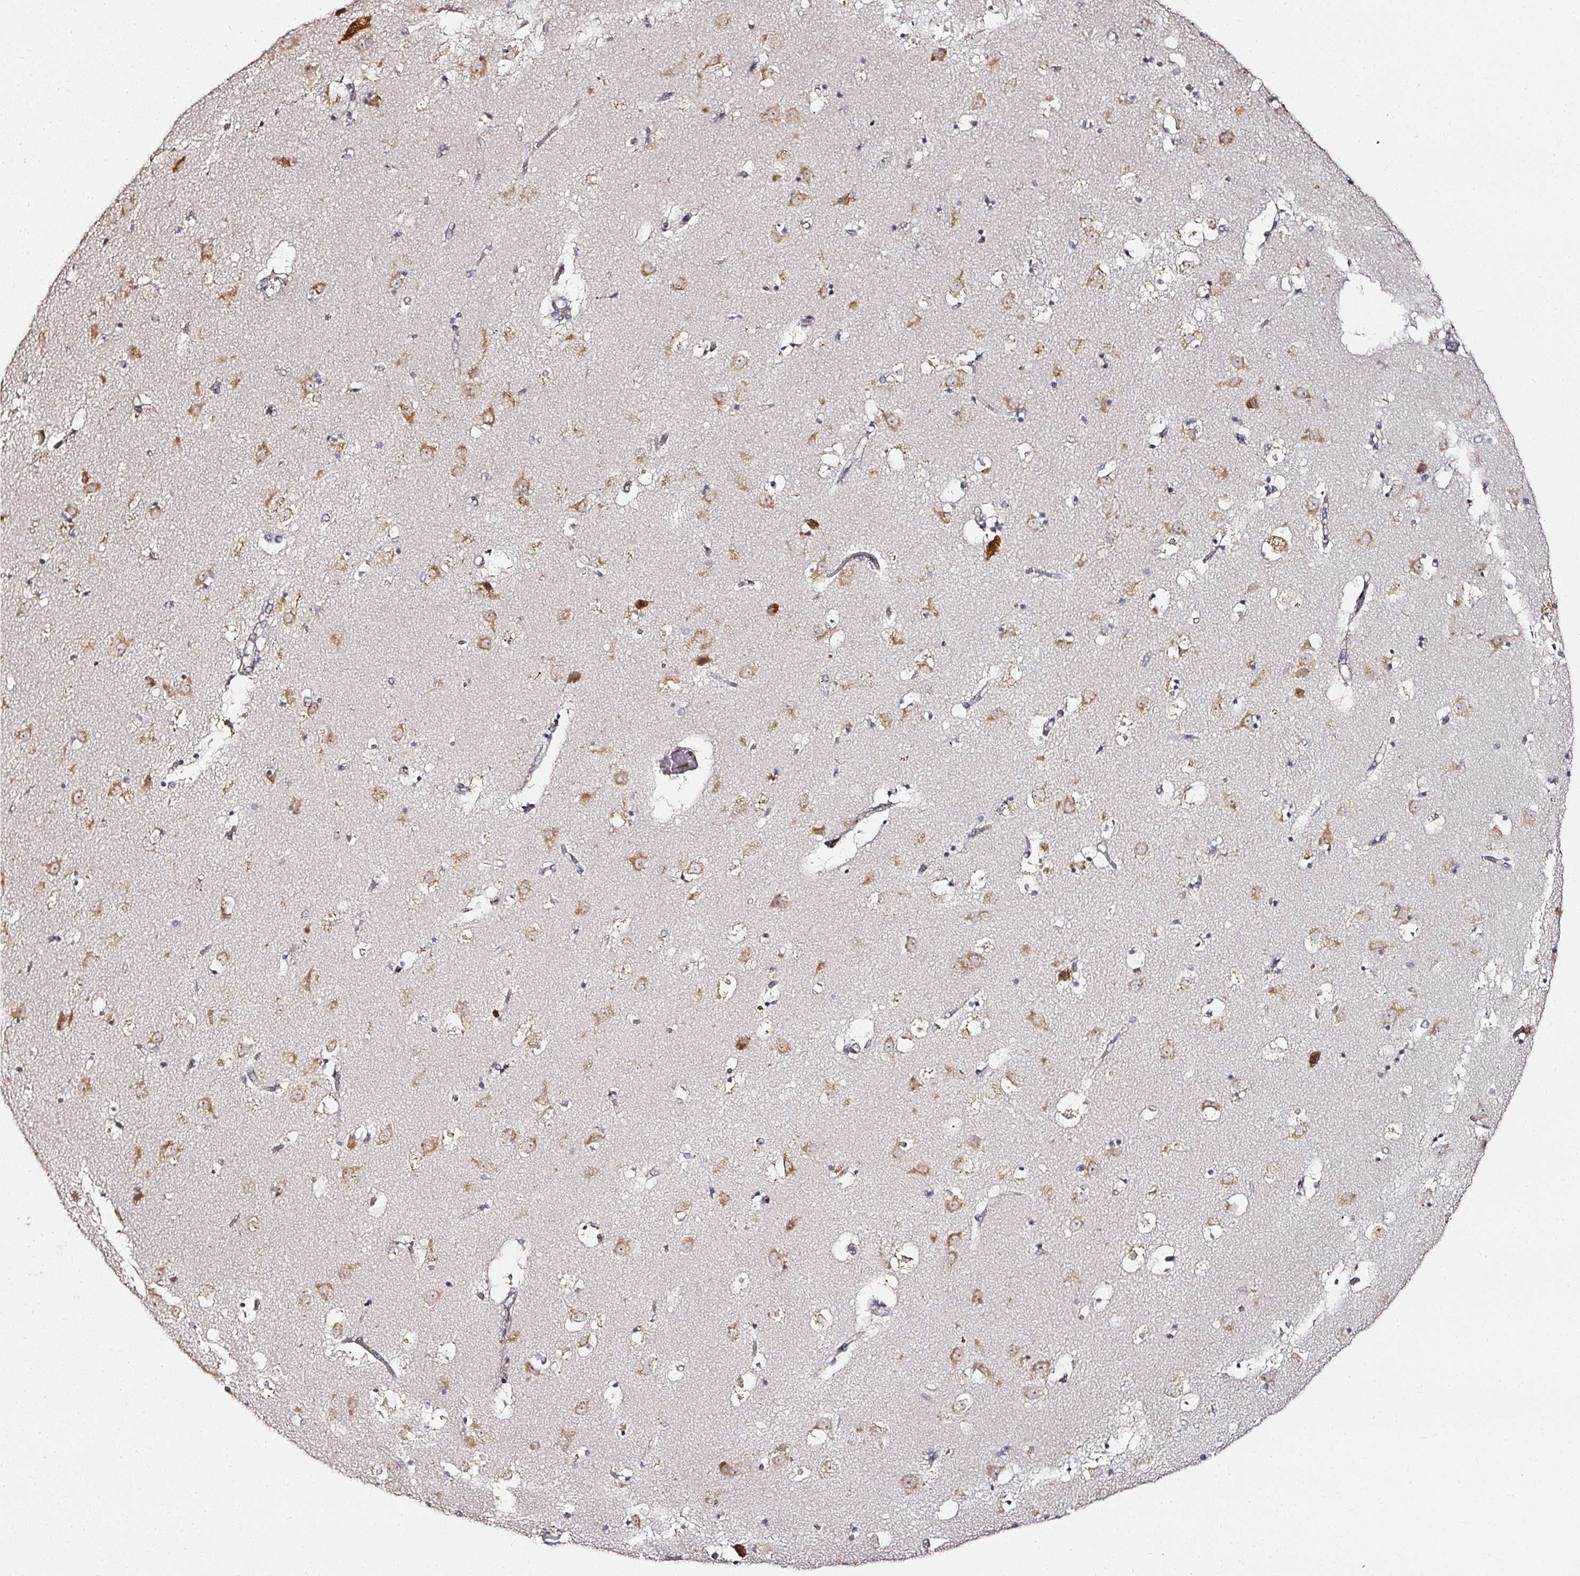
{"staining": {"intensity": "negative", "quantity": "none", "location": "none"}, "tissue": "caudate", "cell_type": "Glial cells", "image_type": "normal", "snomed": [{"axis": "morphology", "description": "Normal tissue, NOS"}, {"axis": "topography", "description": "Lateral ventricle wall"}], "caption": "Immunohistochemistry (IHC) of normal human caudate exhibits no staining in glial cells.", "gene": "NTRK1", "patient": {"sex": "male", "age": 58}}